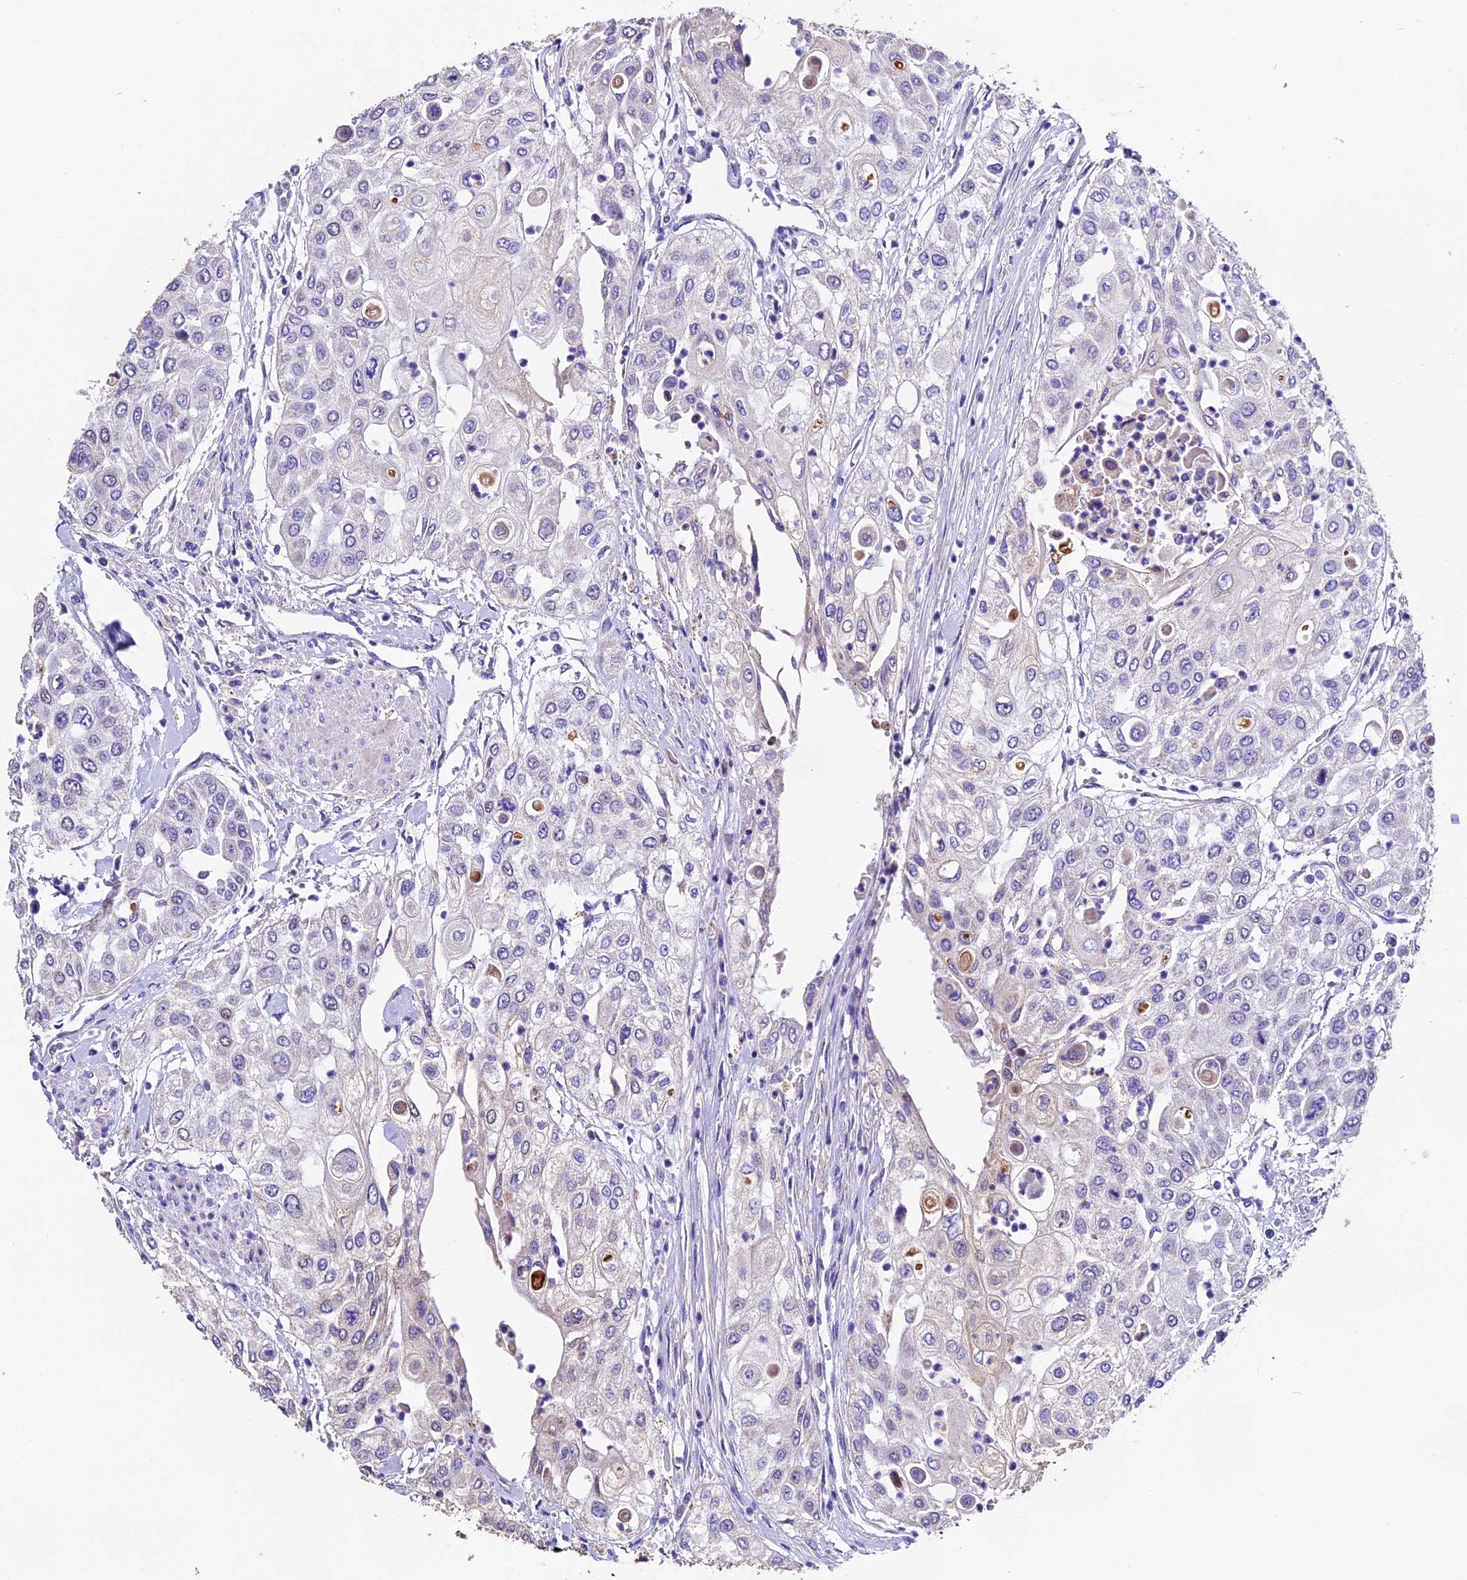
{"staining": {"intensity": "weak", "quantity": "<25%", "location": "cytoplasmic/membranous"}, "tissue": "urothelial cancer", "cell_type": "Tumor cells", "image_type": "cancer", "snomed": [{"axis": "morphology", "description": "Urothelial carcinoma, High grade"}, {"axis": "topography", "description": "Urinary bladder"}], "caption": "Urothelial carcinoma (high-grade) was stained to show a protein in brown. There is no significant staining in tumor cells.", "gene": "FBXW9", "patient": {"sex": "female", "age": 79}}